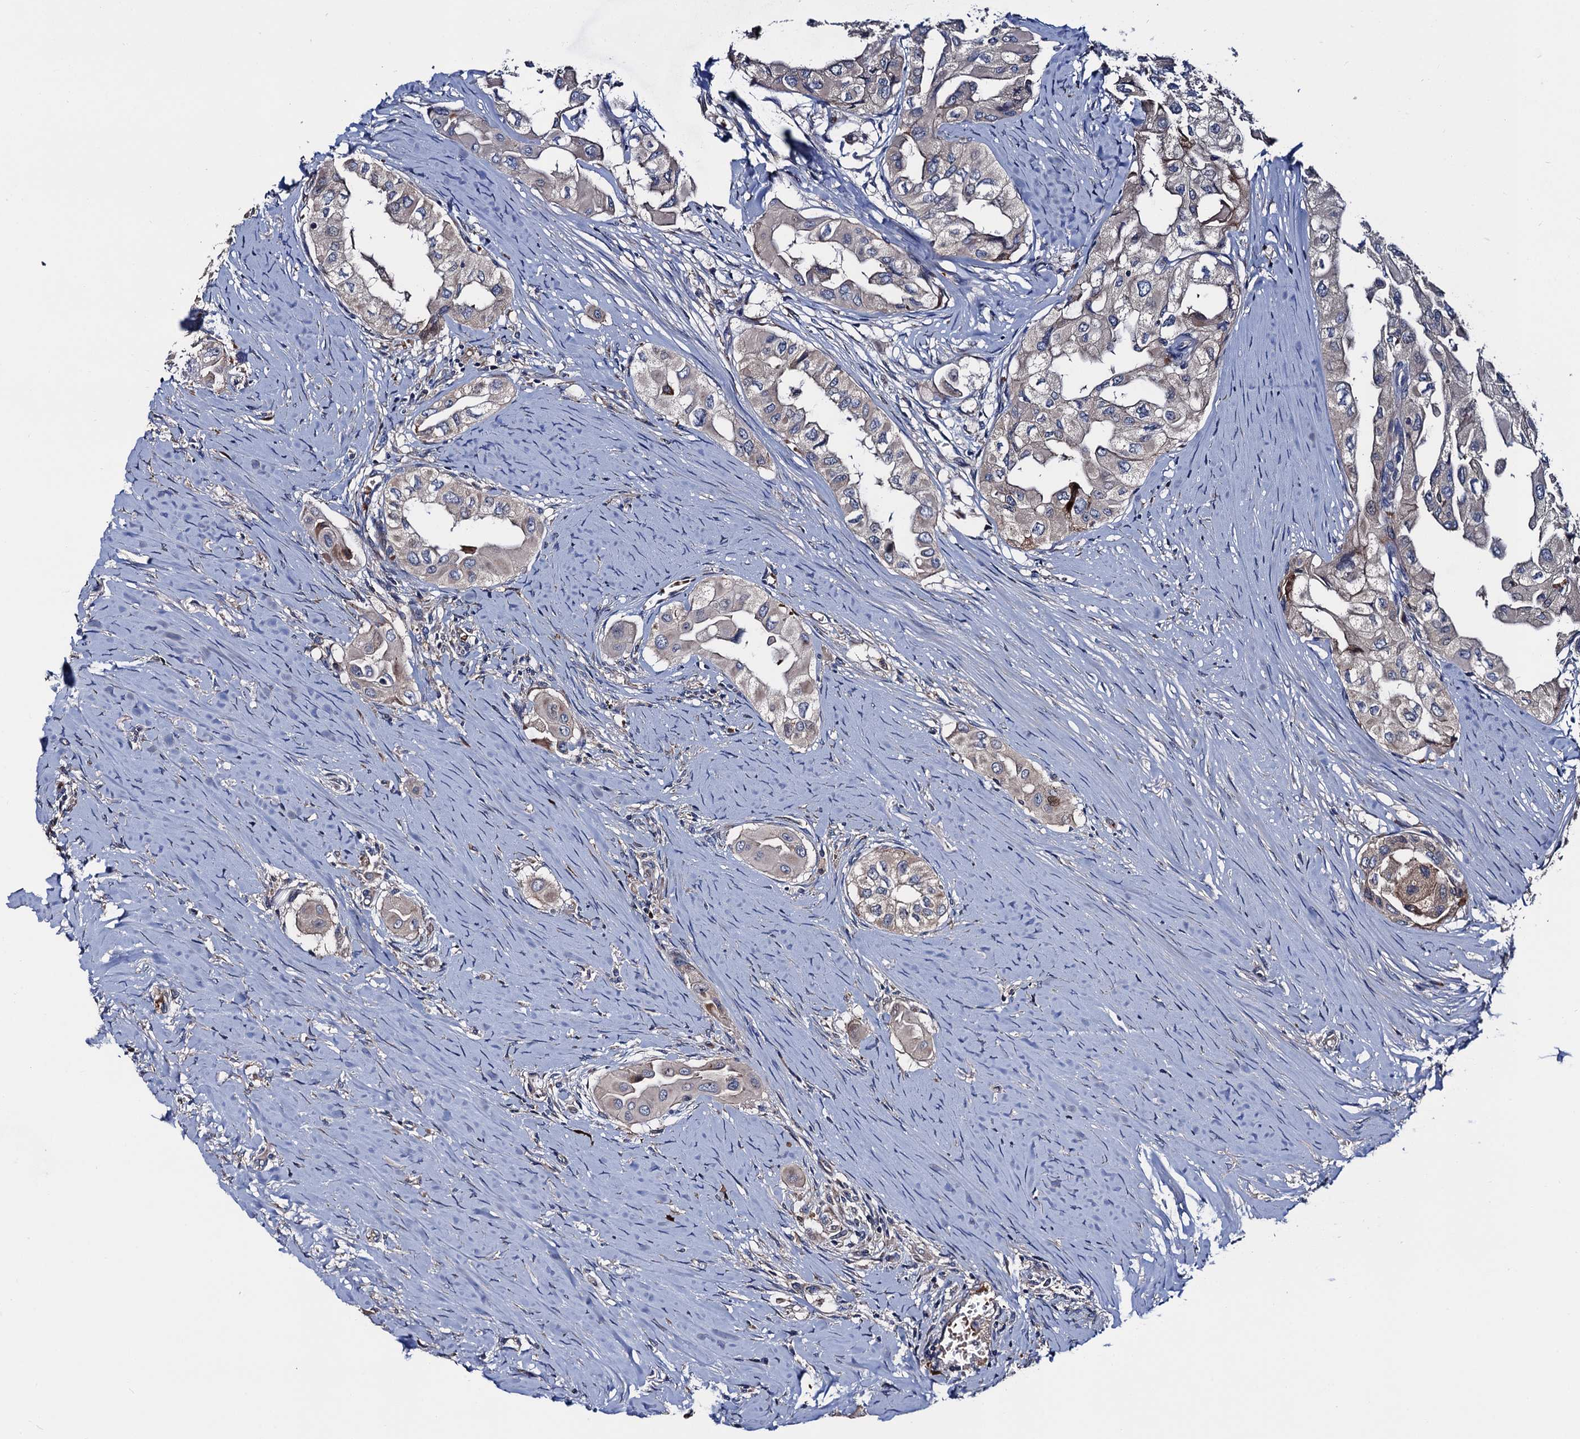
{"staining": {"intensity": "negative", "quantity": "none", "location": "none"}, "tissue": "thyroid cancer", "cell_type": "Tumor cells", "image_type": "cancer", "snomed": [{"axis": "morphology", "description": "Papillary adenocarcinoma, NOS"}, {"axis": "topography", "description": "Thyroid gland"}], "caption": "Immunohistochemistry (IHC) of human thyroid cancer (papillary adenocarcinoma) shows no positivity in tumor cells. The staining was performed using DAB to visualize the protein expression in brown, while the nuclei were stained in blue with hematoxylin (Magnification: 20x).", "gene": "TRMT112", "patient": {"sex": "female", "age": 59}}